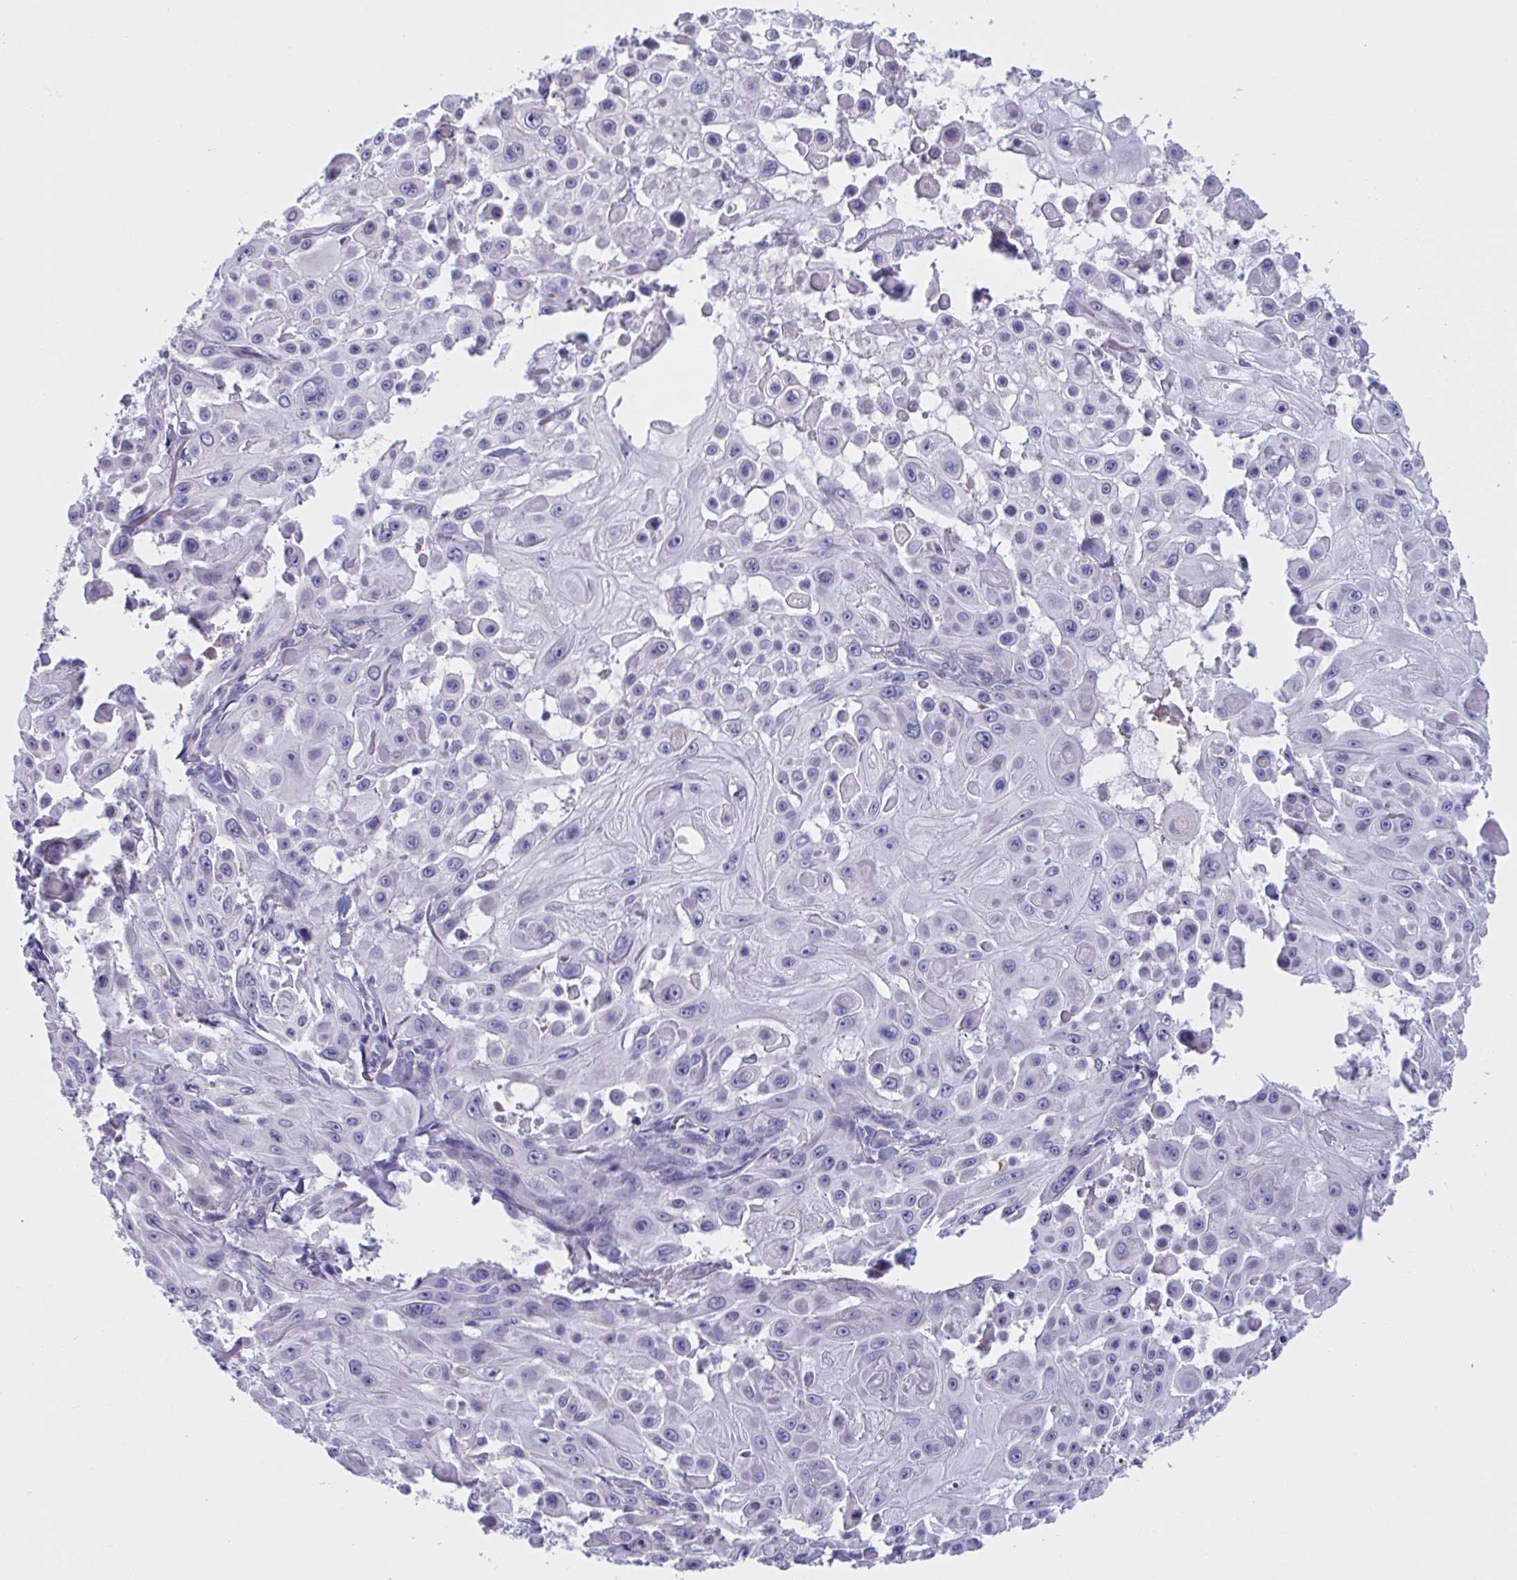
{"staining": {"intensity": "negative", "quantity": "none", "location": "none"}, "tissue": "skin cancer", "cell_type": "Tumor cells", "image_type": "cancer", "snomed": [{"axis": "morphology", "description": "Squamous cell carcinoma, NOS"}, {"axis": "topography", "description": "Skin"}], "caption": "Immunohistochemistry (IHC) image of human skin cancer (squamous cell carcinoma) stained for a protein (brown), which shows no staining in tumor cells.", "gene": "MS4A14", "patient": {"sex": "male", "age": 91}}